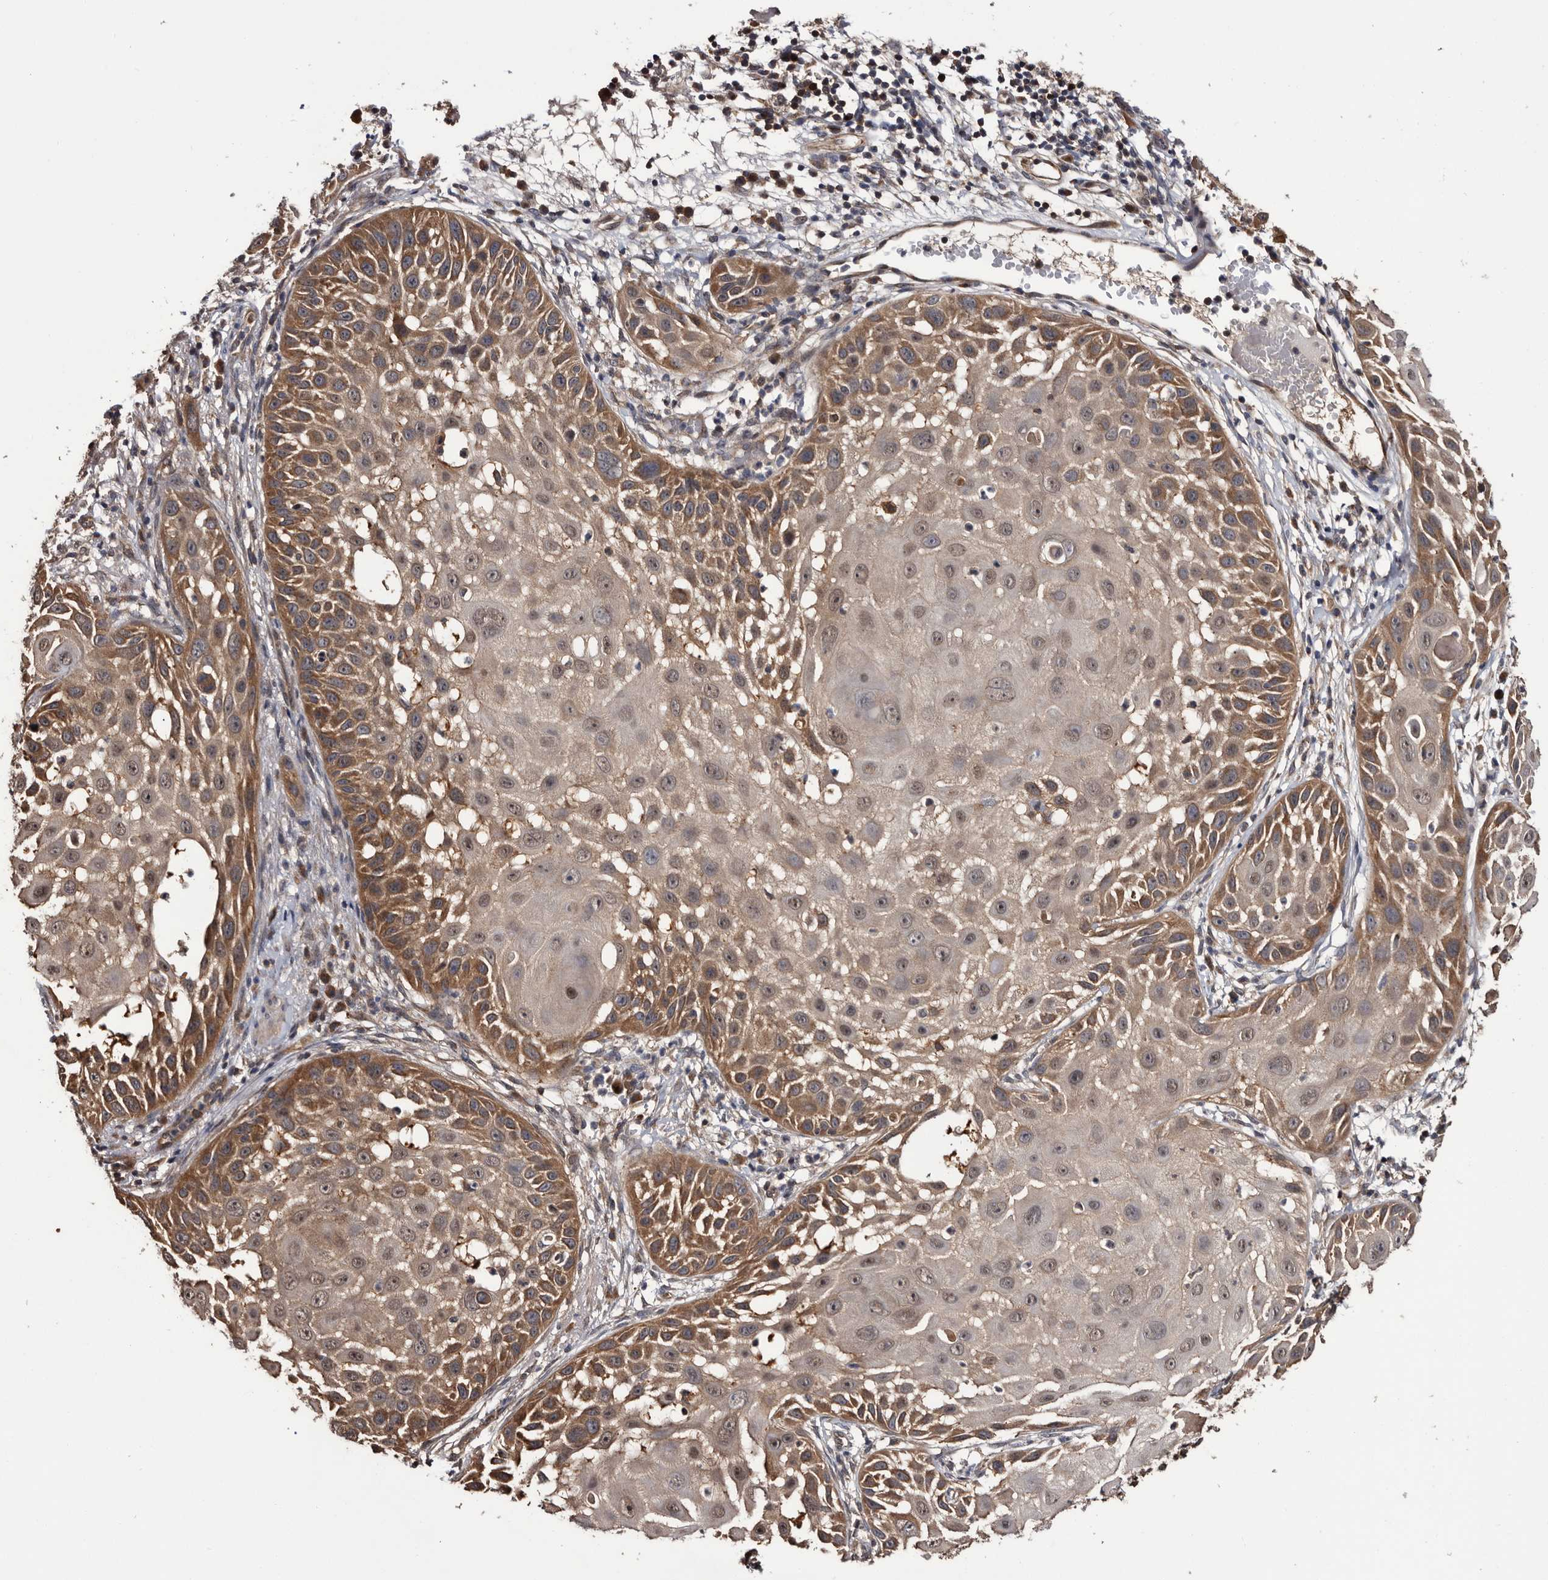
{"staining": {"intensity": "moderate", "quantity": ">75%", "location": "cytoplasmic/membranous"}, "tissue": "skin cancer", "cell_type": "Tumor cells", "image_type": "cancer", "snomed": [{"axis": "morphology", "description": "Squamous cell carcinoma, NOS"}, {"axis": "topography", "description": "Skin"}], "caption": "Skin squamous cell carcinoma stained for a protein reveals moderate cytoplasmic/membranous positivity in tumor cells.", "gene": "TTI2", "patient": {"sex": "female", "age": 44}}